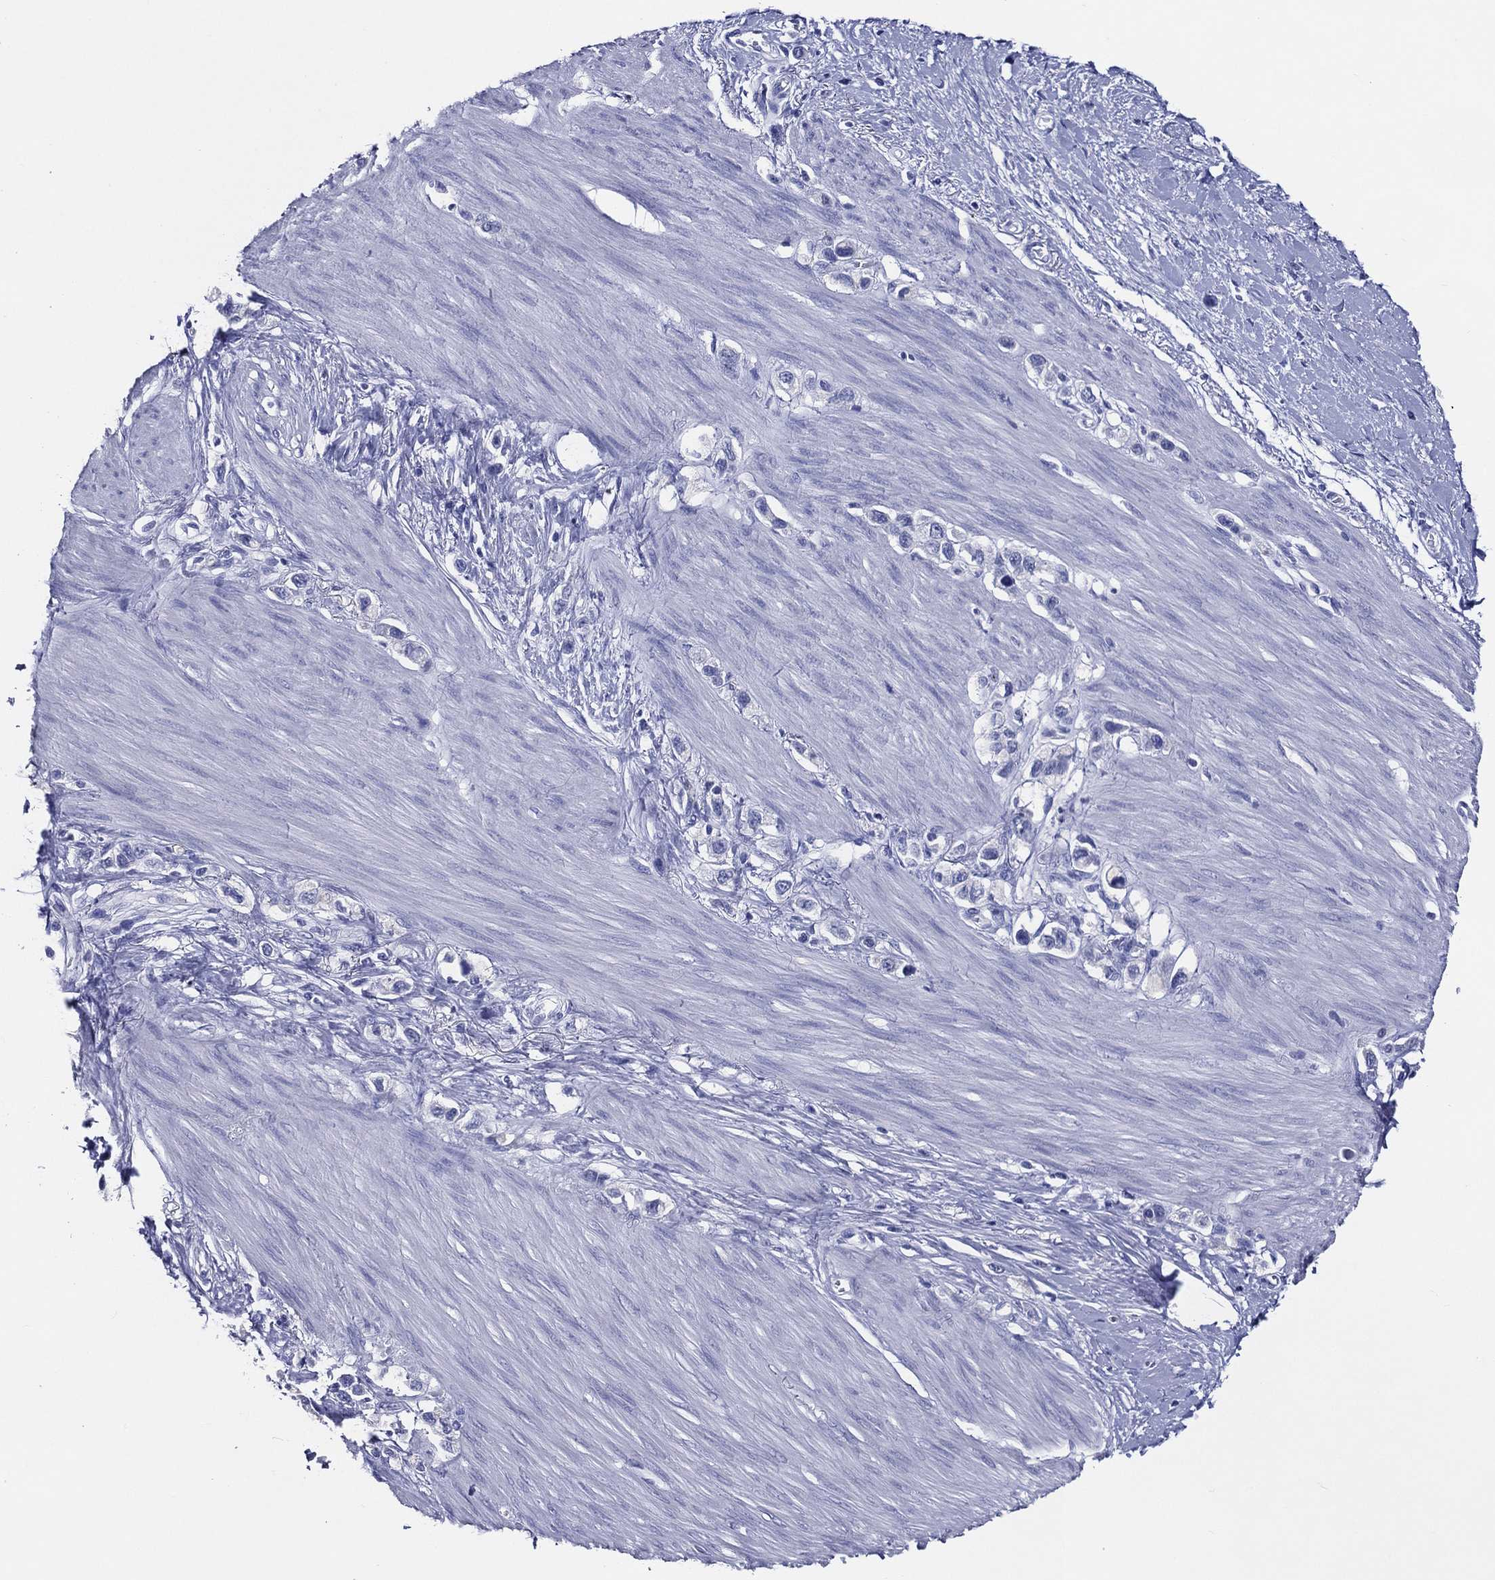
{"staining": {"intensity": "negative", "quantity": "none", "location": "none"}, "tissue": "stomach cancer", "cell_type": "Tumor cells", "image_type": "cancer", "snomed": [{"axis": "morphology", "description": "Normal tissue, NOS"}, {"axis": "morphology", "description": "Adenocarcinoma, NOS"}, {"axis": "morphology", "description": "Adenocarcinoma, High grade"}, {"axis": "topography", "description": "Stomach, upper"}, {"axis": "topography", "description": "Stomach"}], "caption": "This is an immunohistochemistry (IHC) histopathology image of human adenocarcinoma (stomach). There is no staining in tumor cells.", "gene": "ACE2", "patient": {"sex": "female", "age": 65}}